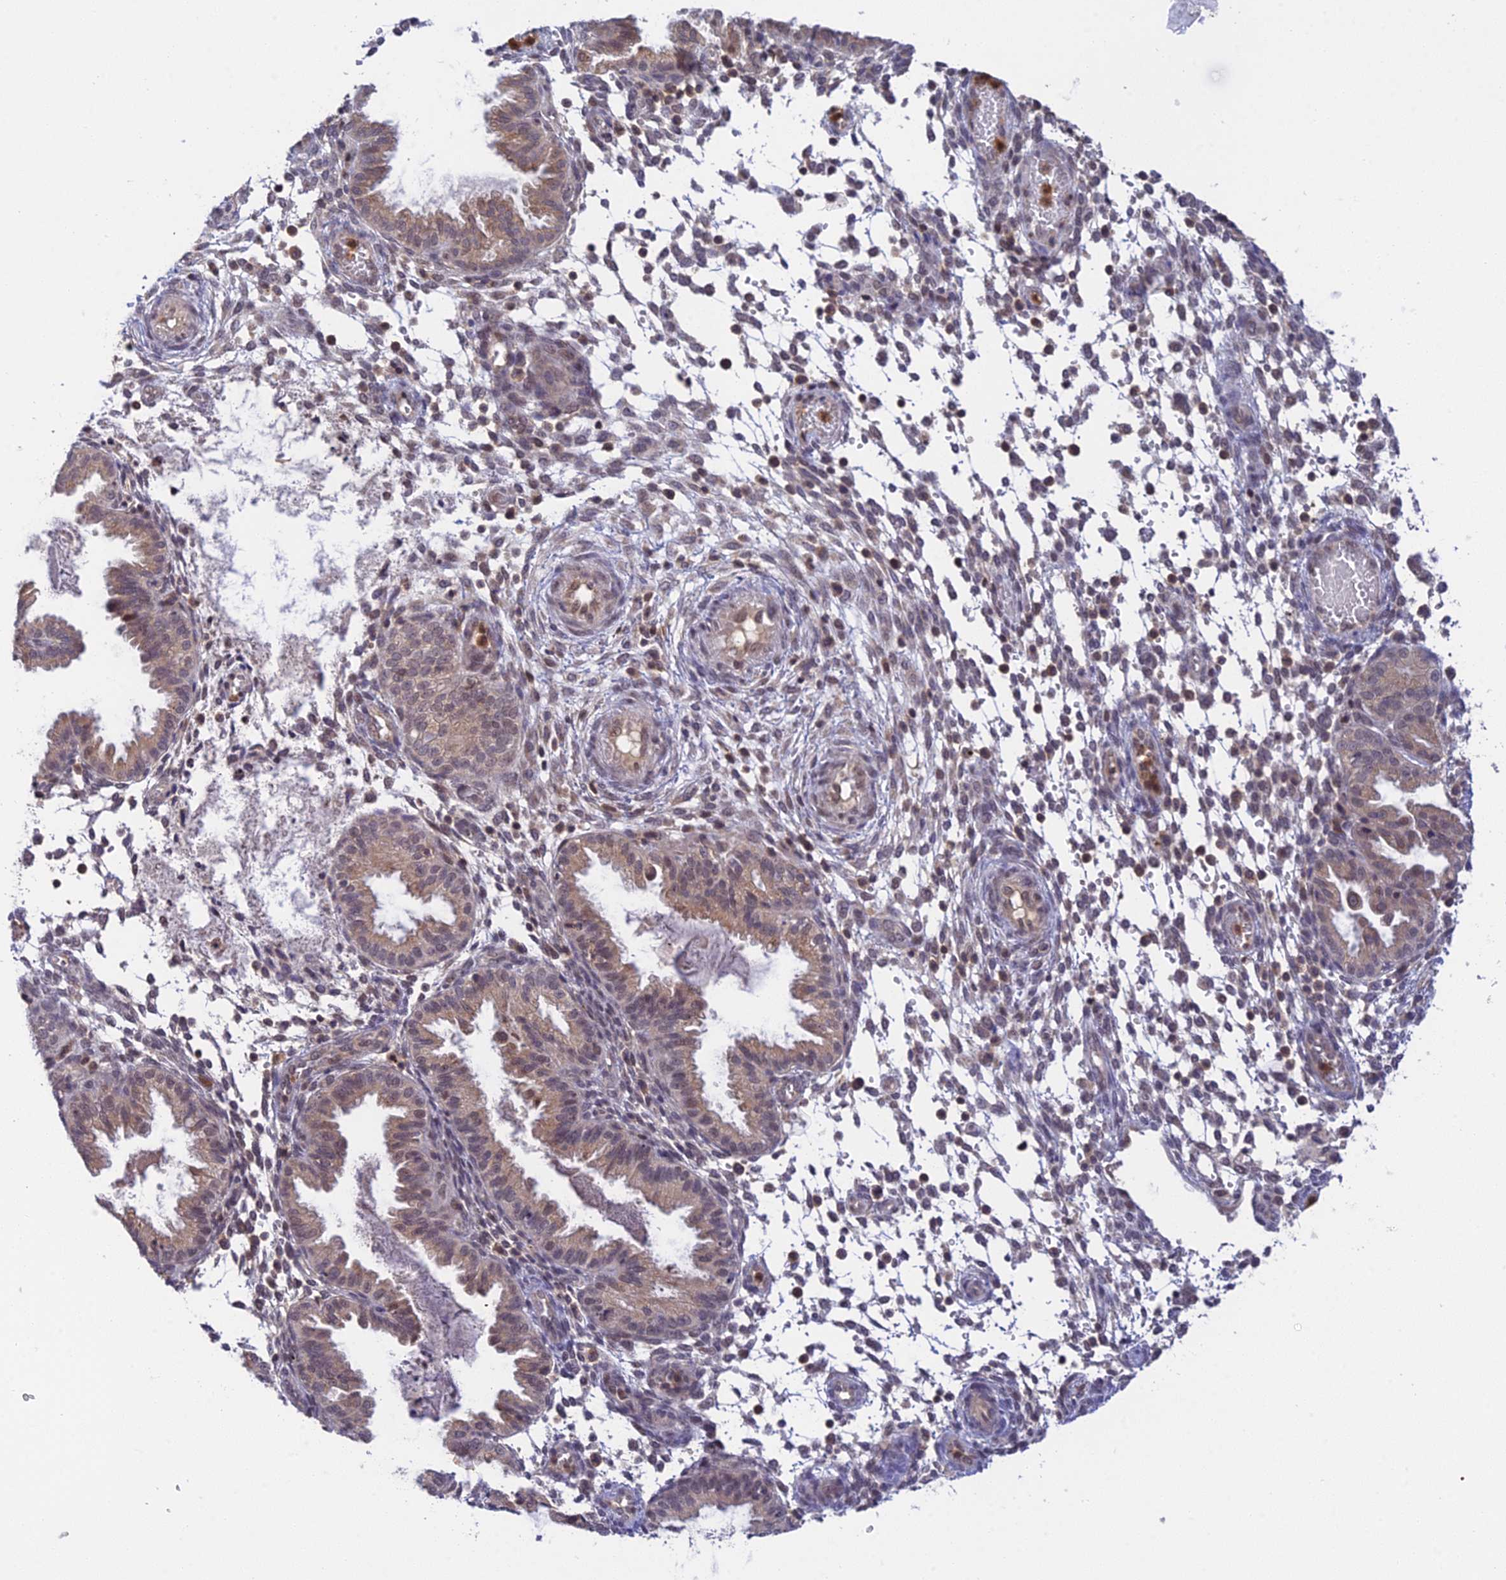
{"staining": {"intensity": "negative", "quantity": "none", "location": "none"}, "tissue": "endometrium", "cell_type": "Cells in endometrial stroma", "image_type": "normal", "snomed": [{"axis": "morphology", "description": "Normal tissue, NOS"}, {"axis": "topography", "description": "Endometrium"}], "caption": "DAB (3,3'-diaminobenzidine) immunohistochemical staining of benign endometrium shows no significant positivity in cells in endometrial stroma. (Immunohistochemistry (ihc), brightfield microscopy, high magnification).", "gene": "PEX16", "patient": {"sex": "female", "age": 33}}